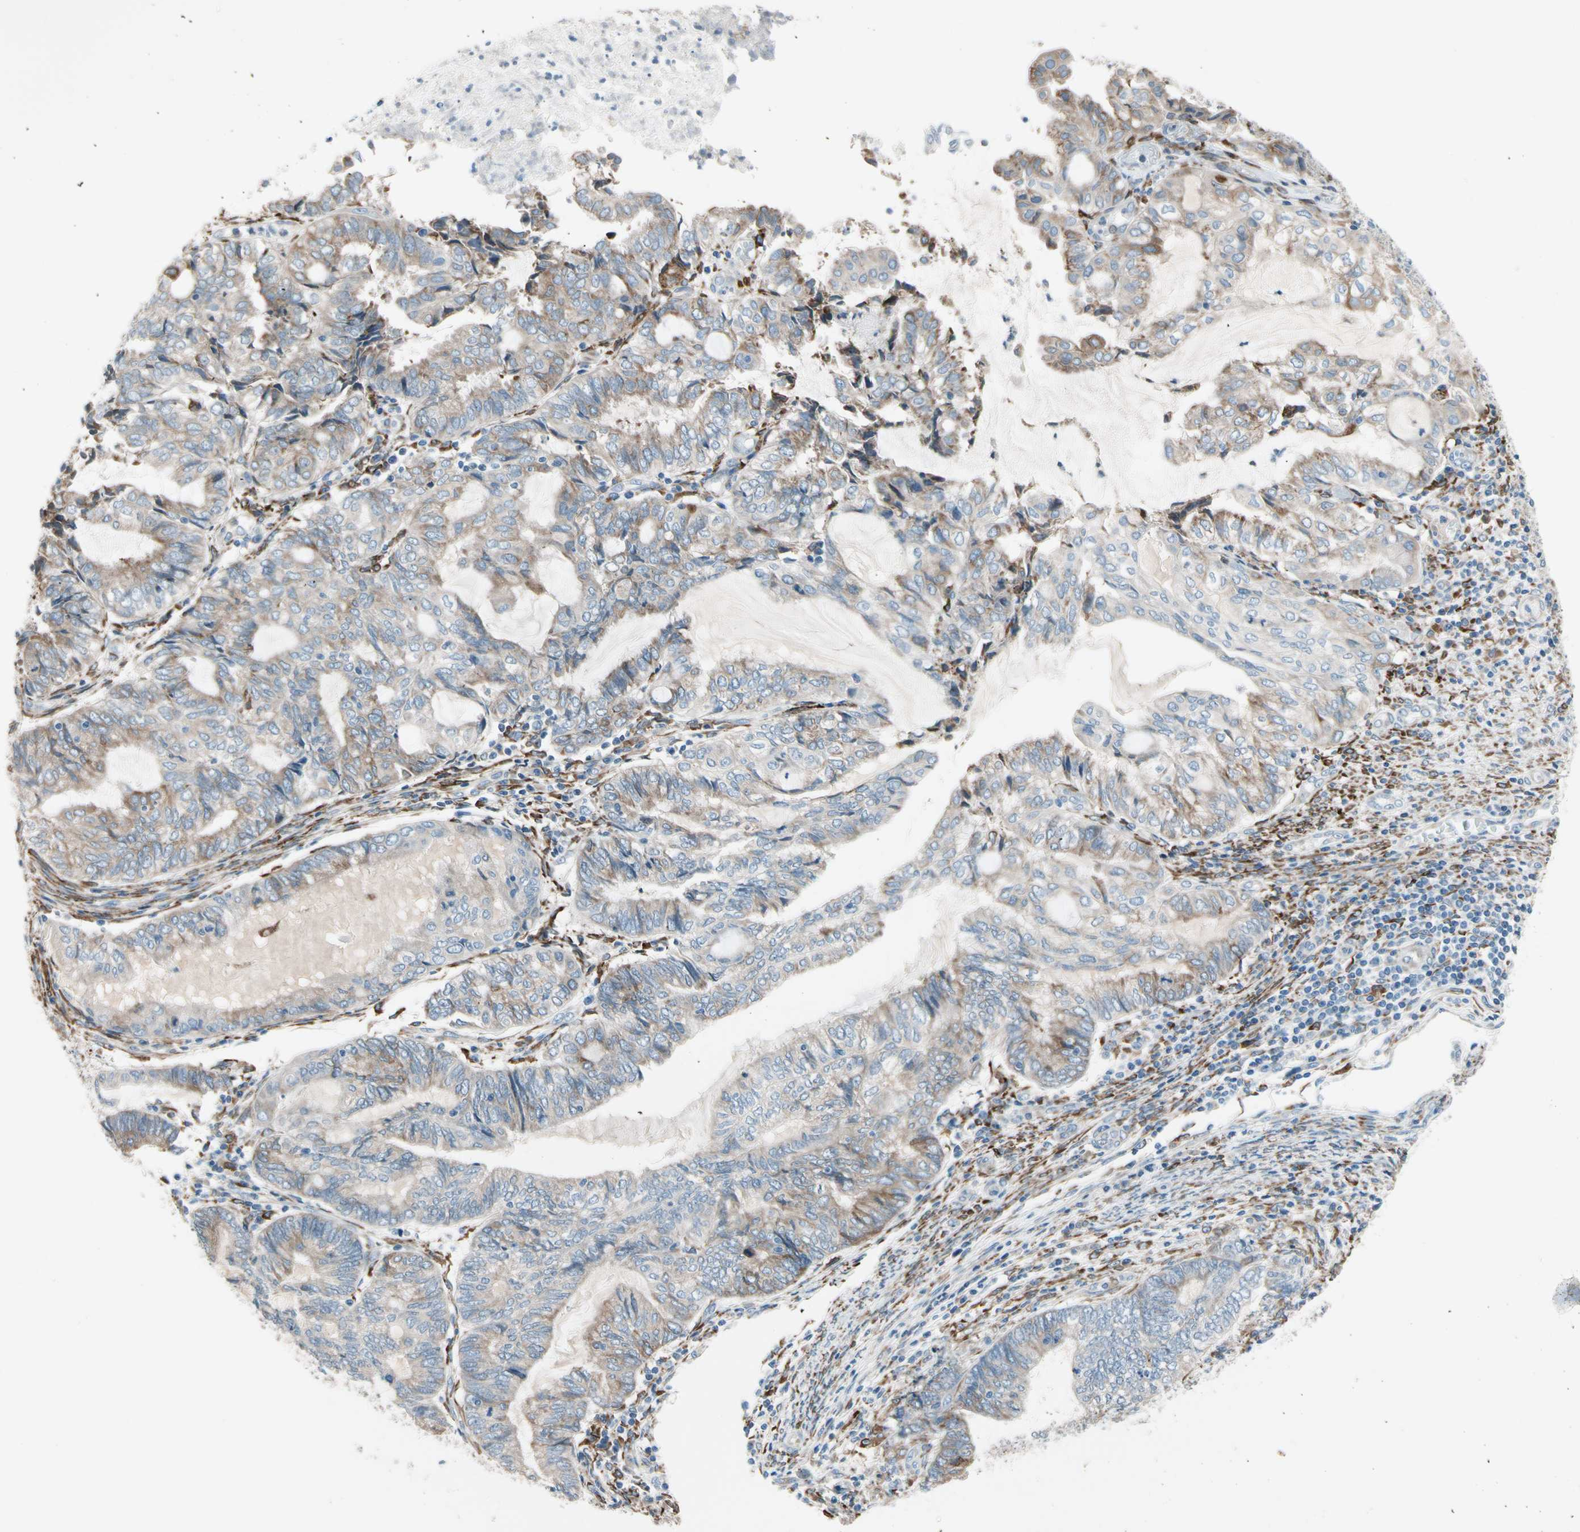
{"staining": {"intensity": "moderate", "quantity": "25%-75%", "location": "cytoplasmic/membranous"}, "tissue": "endometrial cancer", "cell_type": "Tumor cells", "image_type": "cancer", "snomed": [{"axis": "morphology", "description": "Adenocarcinoma, NOS"}, {"axis": "topography", "description": "Uterus"}, {"axis": "topography", "description": "Endometrium"}], "caption": "An IHC histopathology image of neoplastic tissue is shown. Protein staining in brown shows moderate cytoplasmic/membranous positivity in endometrial cancer (adenocarcinoma) within tumor cells. (brown staining indicates protein expression, while blue staining denotes nuclei).", "gene": "LRPAP1", "patient": {"sex": "female", "age": 70}}